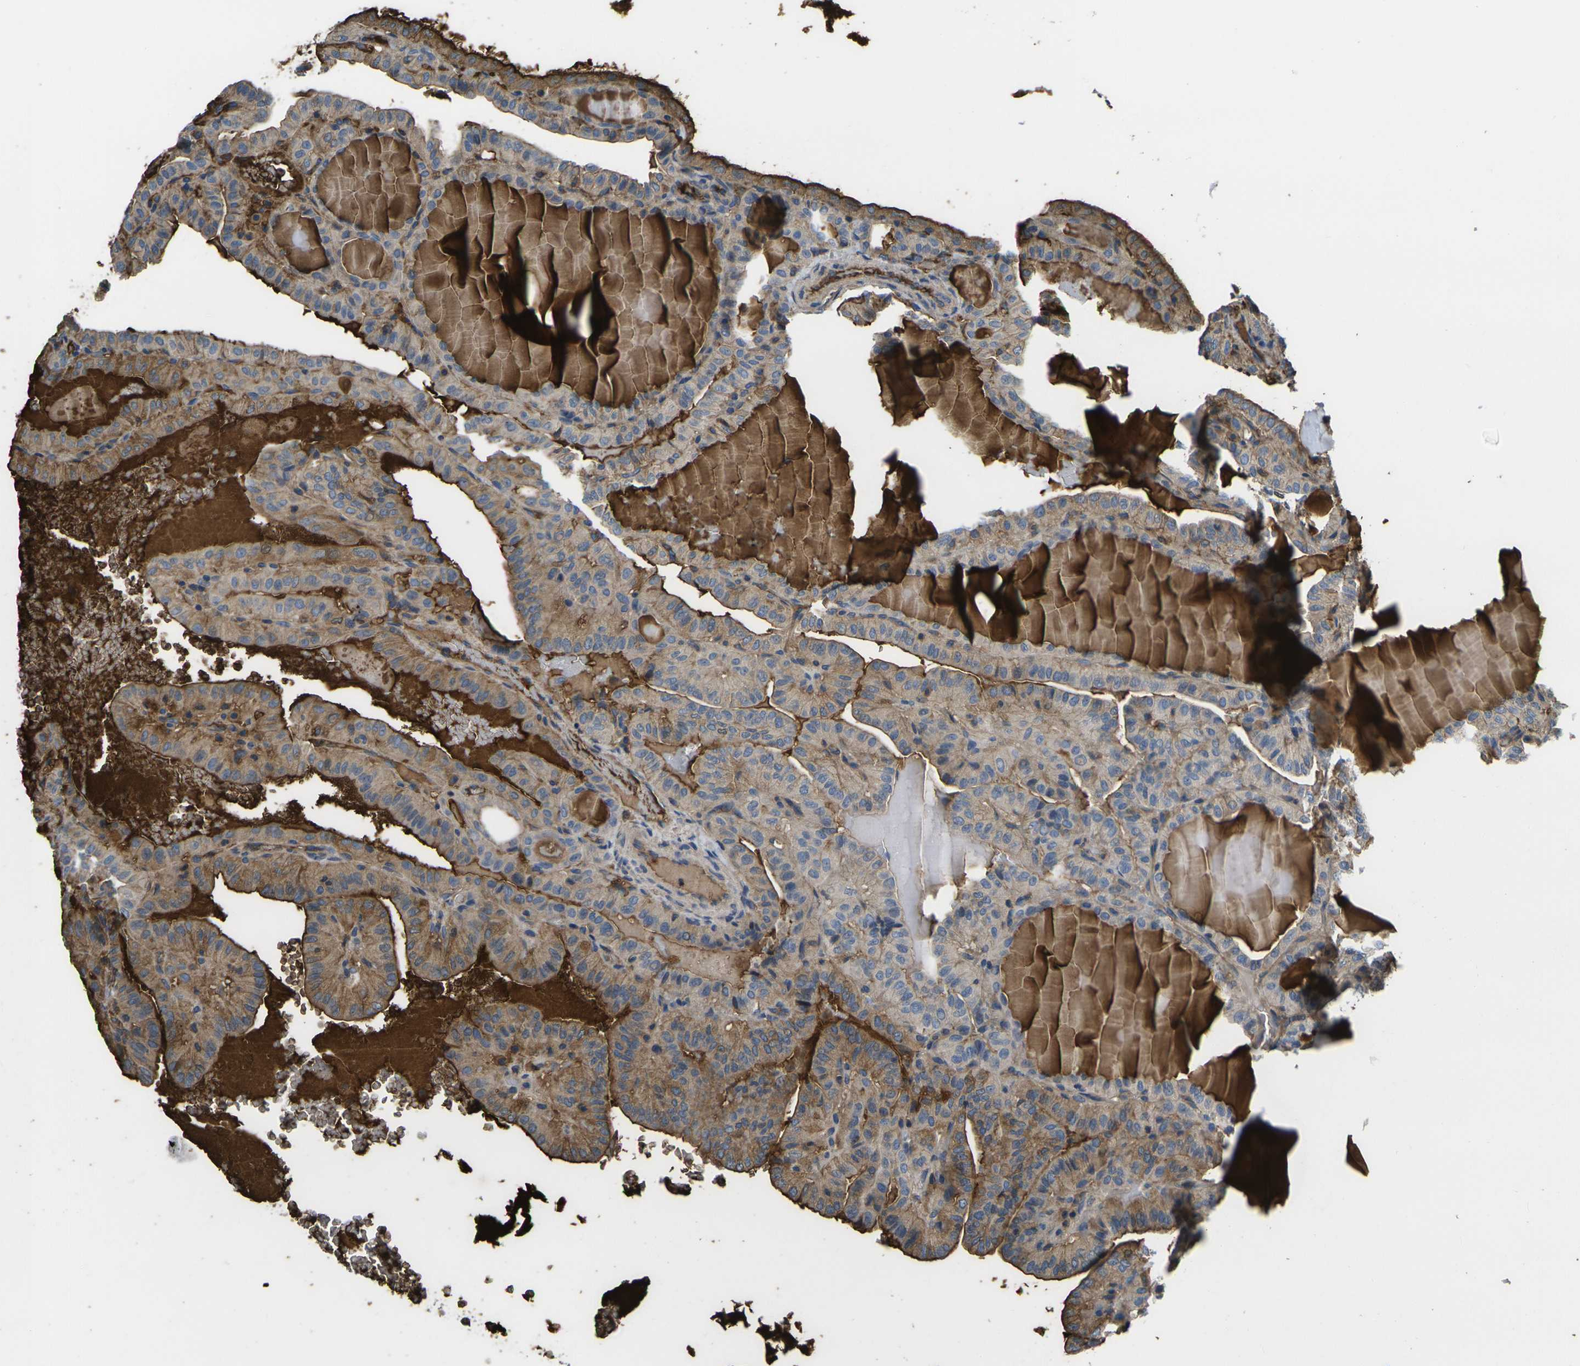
{"staining": {"intensity": "moderate", "quantity": ">75%", "location": "cytoplasmic/membranous"}, "tissue": "thyroid cancer", "cell_type": "Tumor cells", "image_type": "cancer", "snomed": [{"axis": "morphology", "description": "Papillary adenocarcinoma, NOS"}, {"axis": "topography", "description": "Thyroid gland"}], "caption": "Immunohistochemistry (IHC) staining of thyroid cancer, which reveals medium levels of moderate cytoplasmic/membranous expression in approximately >75% of tumor cells indicating moderate cytoplasmic/membranous protein positivity. The staining was performed using DAB (brown) for protein detection and nuclei were counterstained in hematoxylin (blue).", "gene": "HSPG2", "patient": {"sex": "male", "age": 77}}